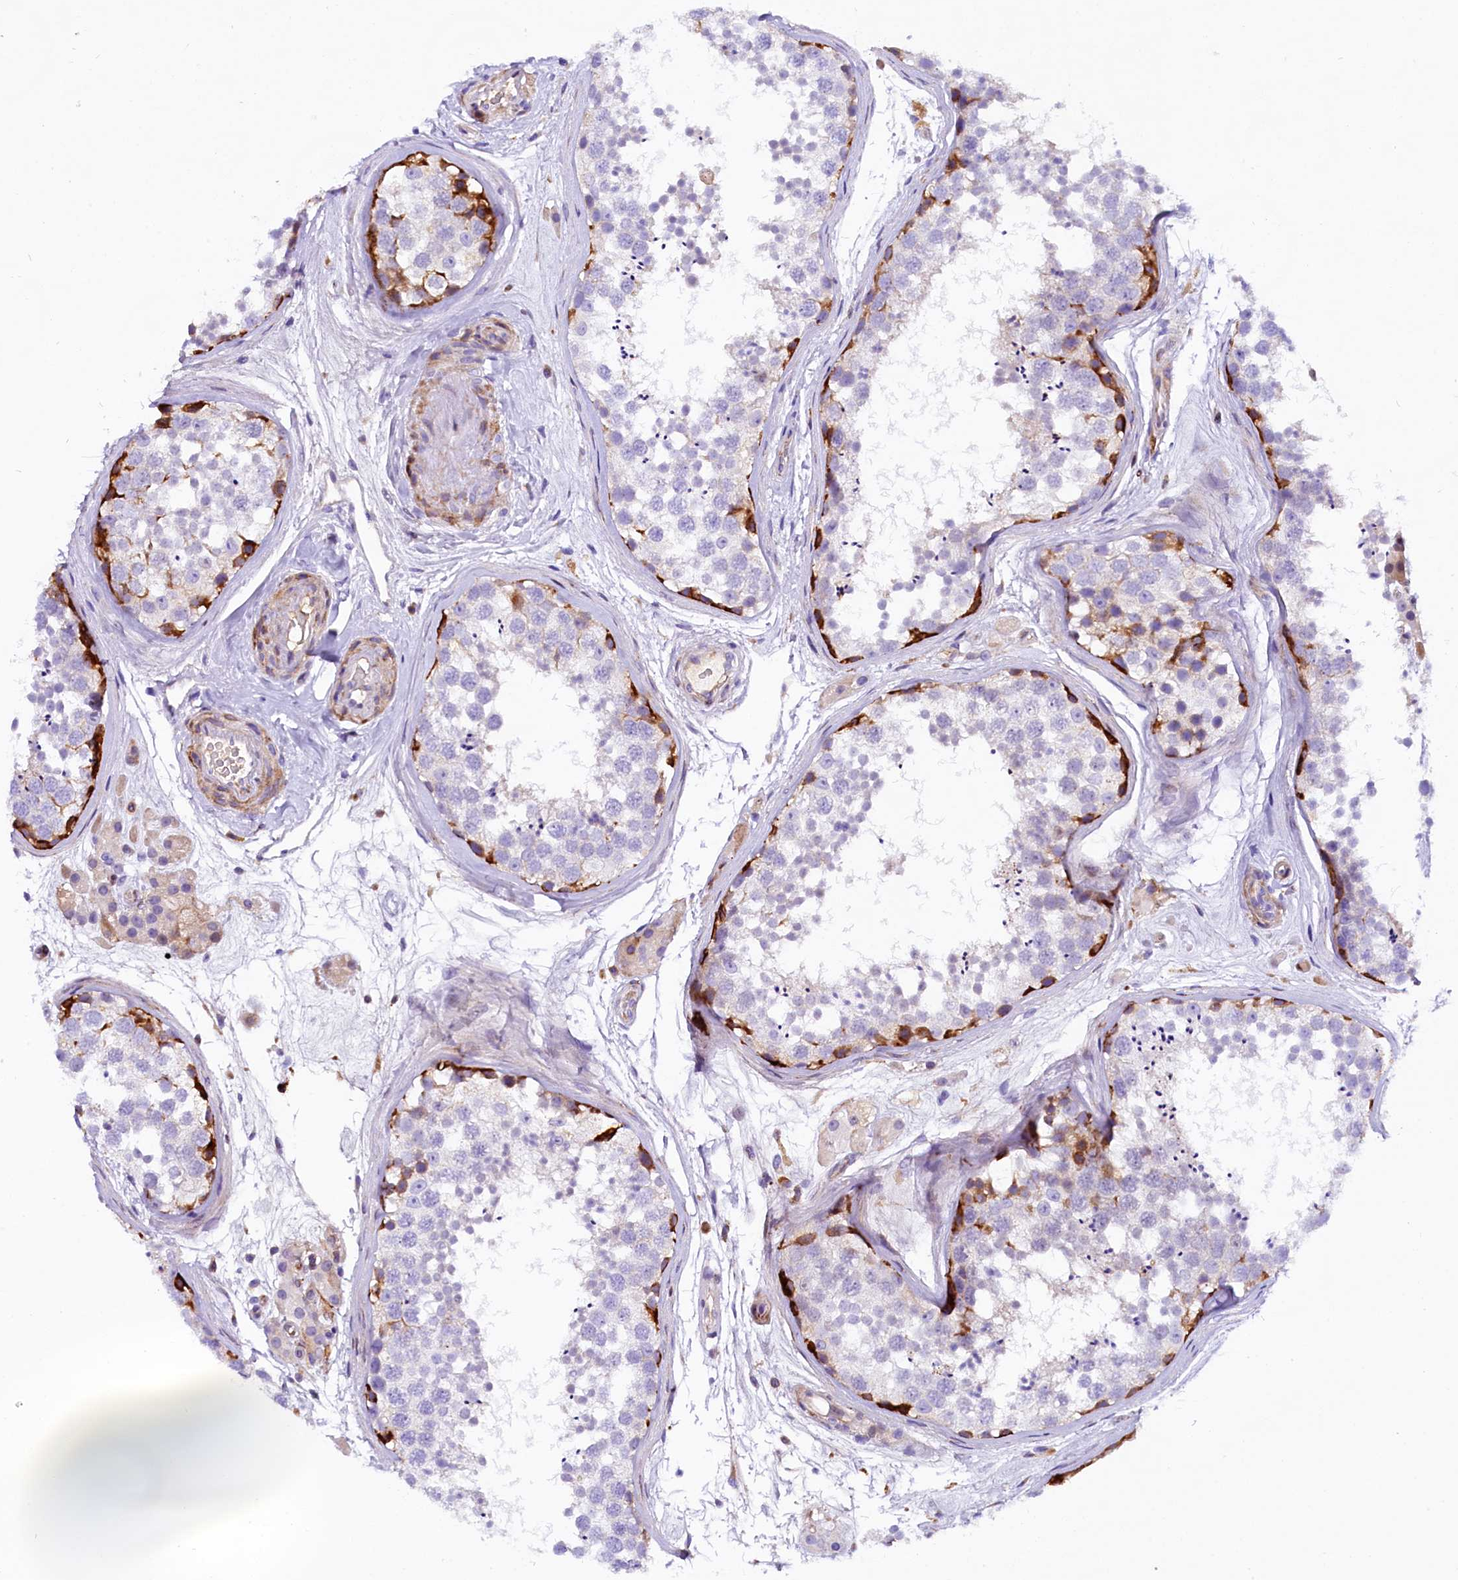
{"staining": {"intensity": "strong", "quantity": "<25%", "location": "cytoplasmic/membranous"}, "tissue": "testis", "cell_type": "Cells in seminiferous ducts", "image_type": "normal", "snomed": [{"axis": "morphology", "description": "Normal tissue, NOS"}, {"axis": "topography", "description": "Testis"}], "caption": "A high-resolution histopathology image shows IHC staining of benign testis, which shows strong cytoplasmic/membranous positivity in approximately <25% of cells in seminiferous ducts.", "gene": "CMTR2", "patient": {"sex": "male", "age": 56}}